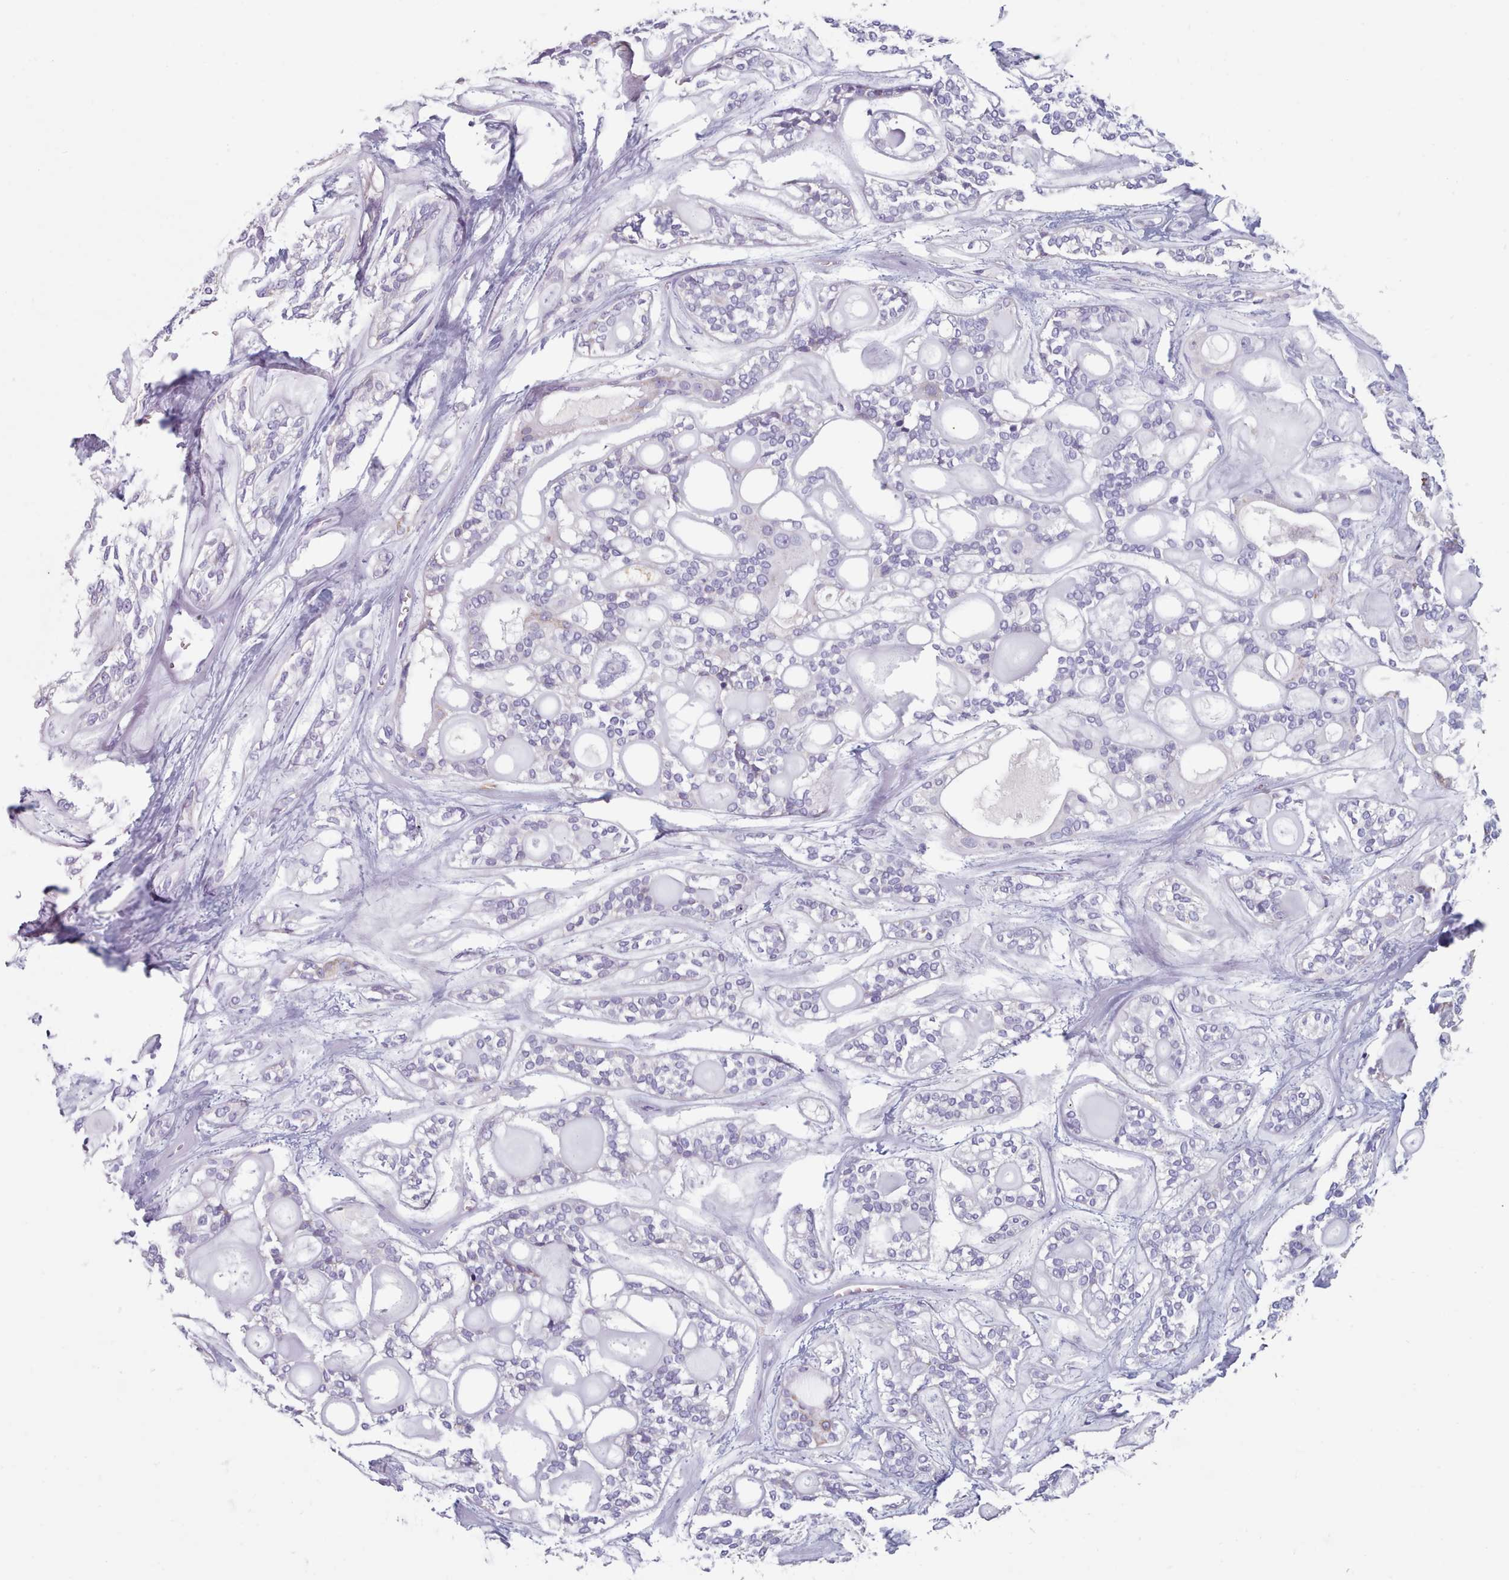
{"staining": {"intensity": "negative", "quantity": "none", "location": "none"}, "tissue": "head and neck cancer", "cell_type": "Tumor cells", "image_type": "cancer", "snomed": [{"axis": "morphology", "description": "Adenocarcinoma, NOS"}, {"axis": "topography", "description": "Head-Neck"}], "caption": "A photomicrograph of head and neck cancer stained for a protein exhibits no brown staining in tumor cells.", "gene": "HAO1", "patient": {"sex": "male", "age": 66}}